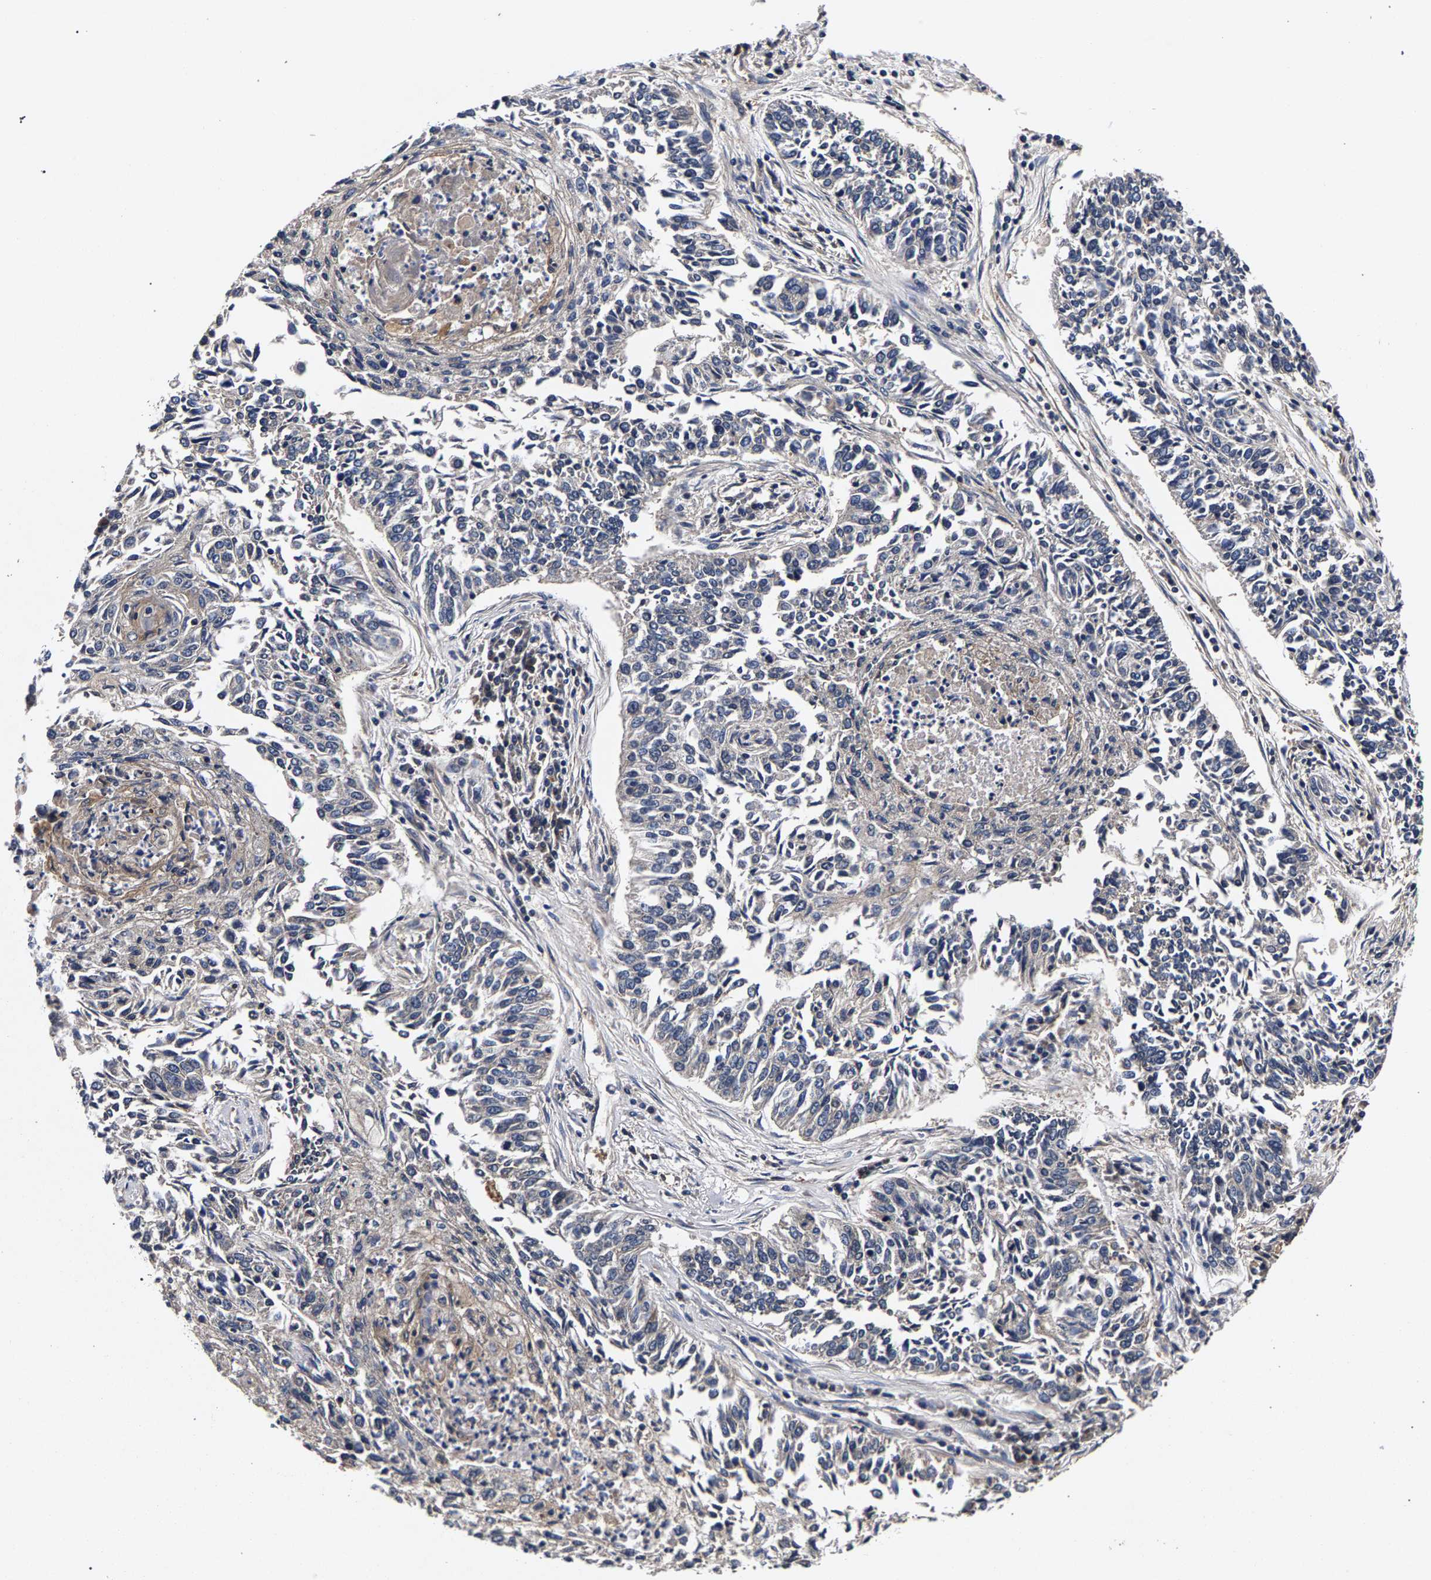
{"staining": {"intensity": "negative", "quantity": "none", "location": "none"}, "tissue": "lung cancer", "cell_type": "Tumor cells", "image_type": "cancer", "snomed": [{"axis": "morphology", "description": "Normal tissue, NOS"}, {"axis": "morphology", "description": "Squamous cell carcinoma, NOS"}, {"axis": "topography", "description": "Cartilage tissue"}, {"axis": "topography", "description": "Bronchus"}, {"axis": "topography", "description": "Lung"}], "caption": "The image exhibits no staining of tumor cells in squamous cell carcinoma (lung). The staining was performed using DAB (3,3'-diaminobenzidine) to visualize the protein expression in brown, while the nuclei were stained in blue with hematoxylin (Magnification: 20x).", "gene": "MARCHF7", "patient": {"sex": "female", "age": 49}}